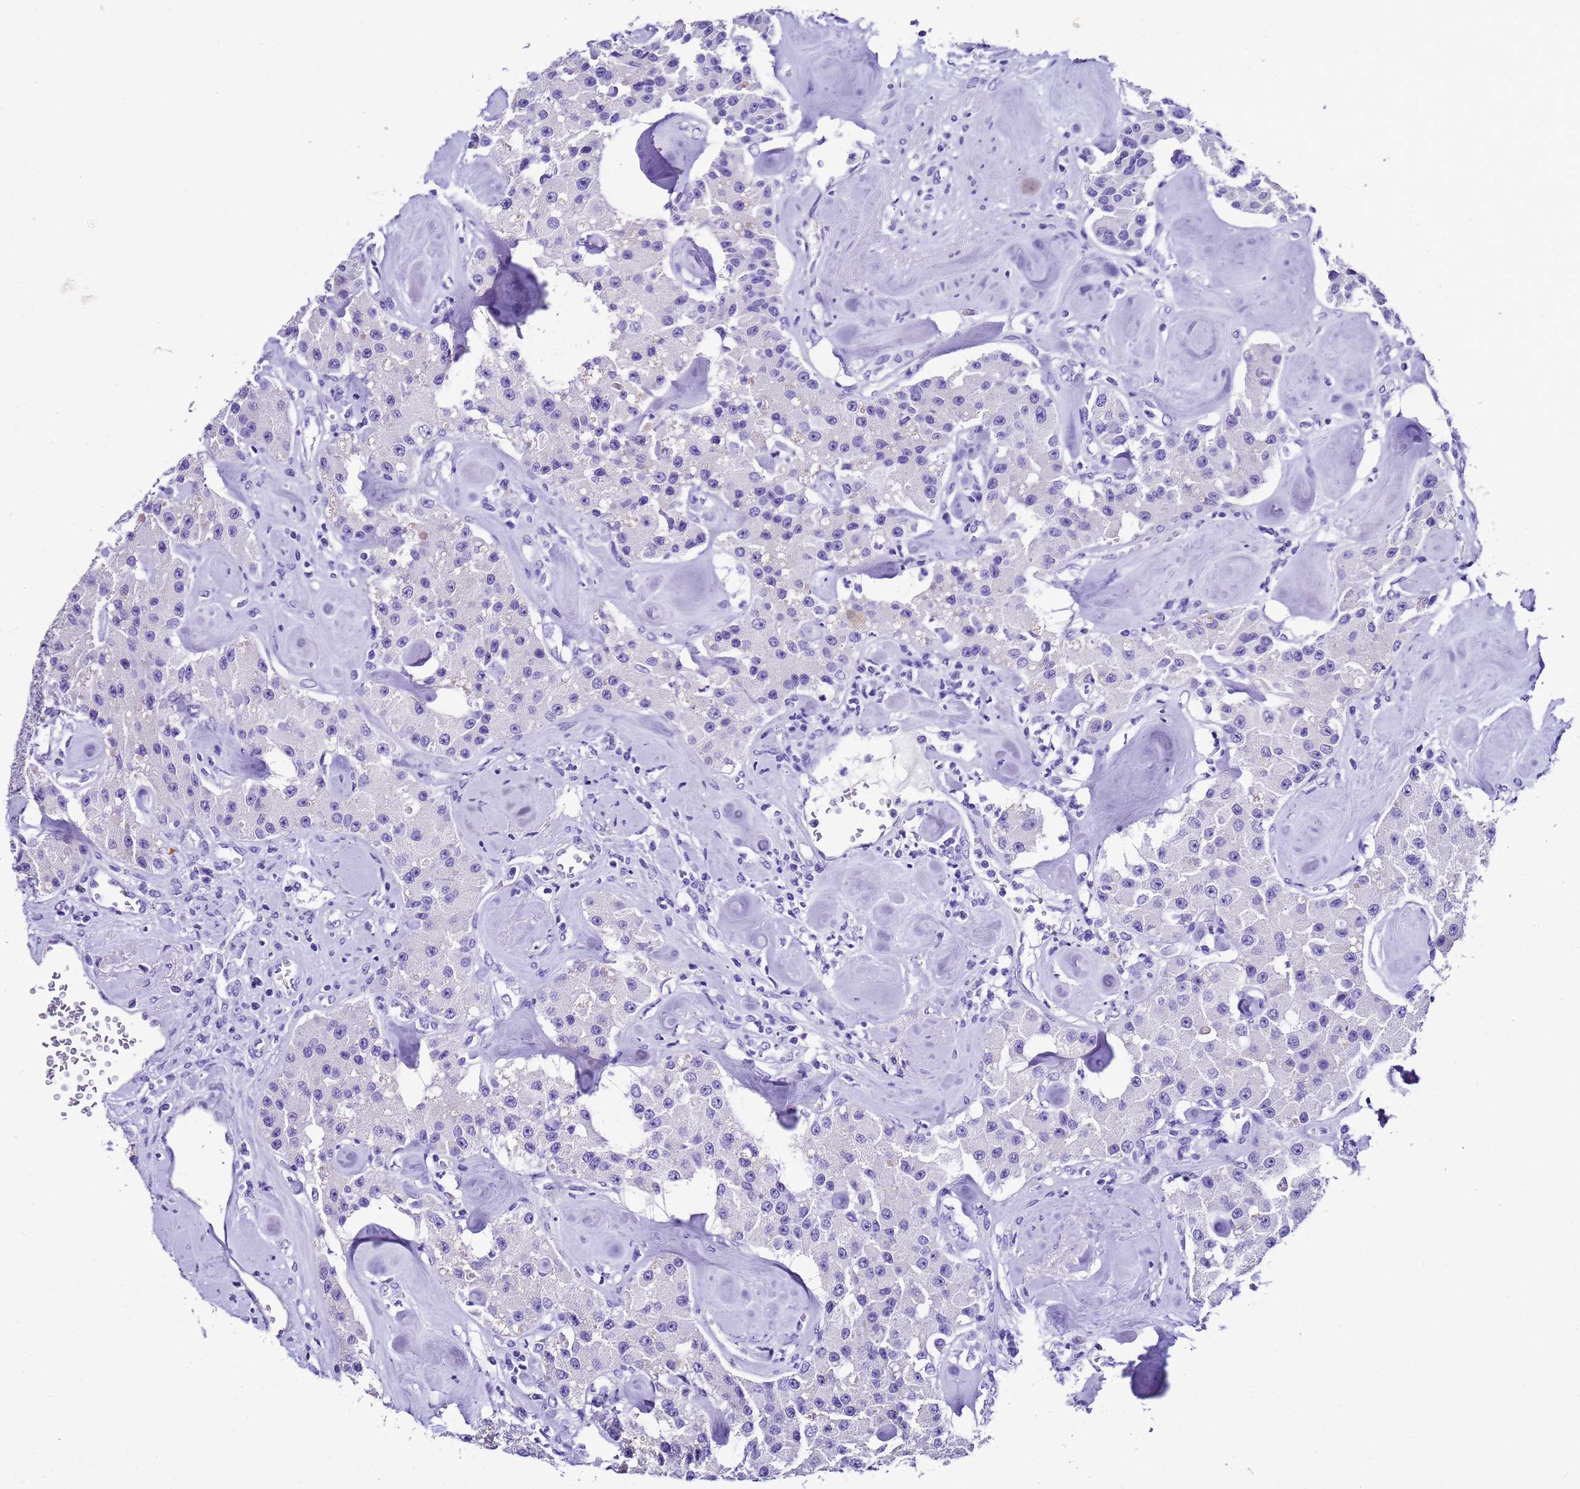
{"staining": {"intensity": "negative", "quantity": "none", "location": "none"}, "tissue": "carcinoid", "cell_type": "Tumor cells", "image_type": "cancer", "snomed": [{"axis": "morphology", "description": "Carcinoid, malignant, NOS"}, {"axis": "topography", "description": "Pancreas"}], "caption": "Tumor cells are negative for protein expression in human carcinoid.", "gene": "UGT2B10", "patient": {"sex": "male", "age": 41}}